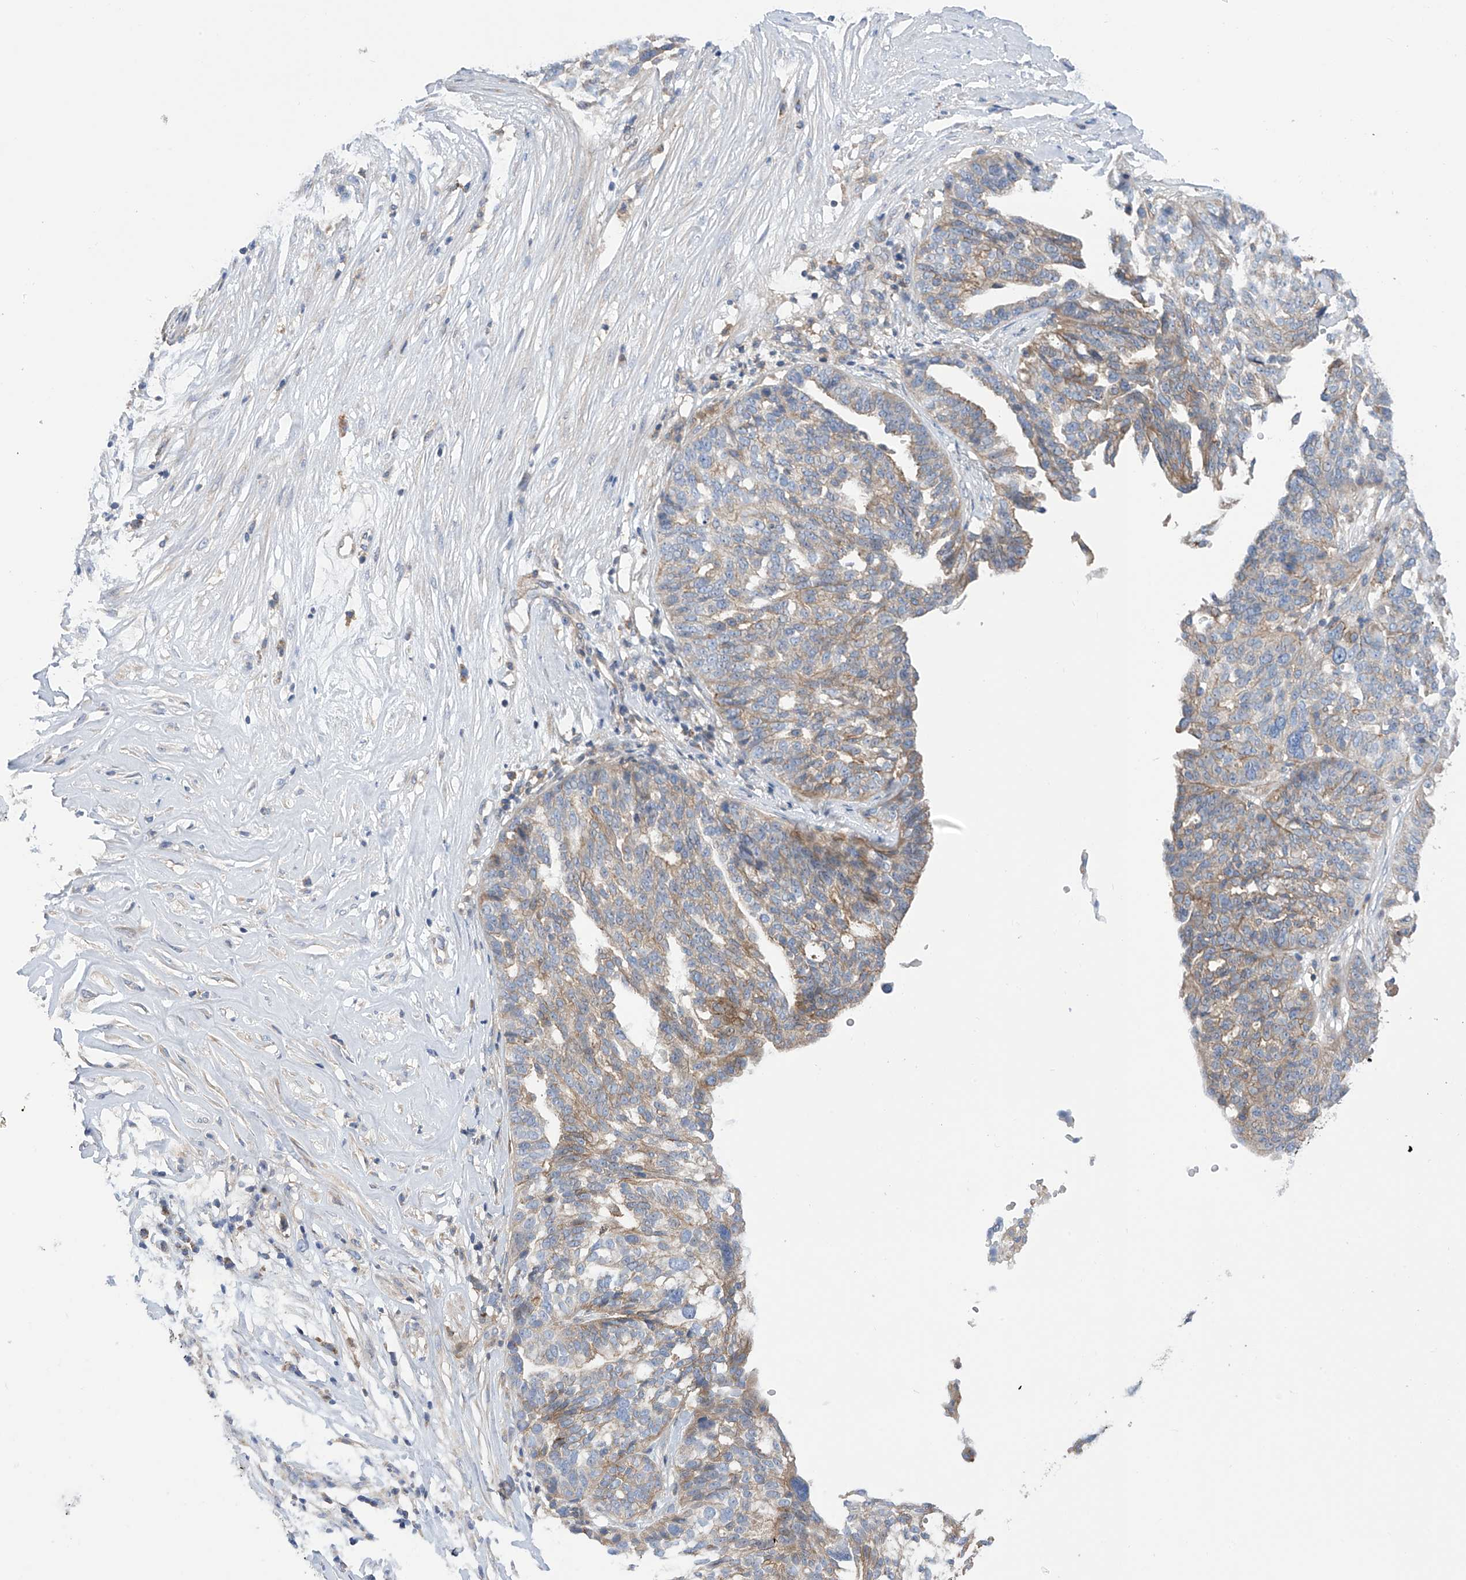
{"staining": {"intensity": "moderate", "quantity": "<25%", "location": "cytoplasmic/membranous"}, "tissue": "ovarian cancer", "cell_type": "Tumor cells", "image_type": "cancer", "snomed": [{"axis": "morphology", "description": "Cystadenocarcinoma, serous, NOS"}, {"axis": "topography", "description": "Ovary"}], "caption": "Ovarian cancer tissue exhibits moderate cytoplasmic/membranous expression in approximately <25% of tumor cells (DAB (3,3'-diaminobenzidine) = brown stain, brightfield microscopy at high magnification).", "gene": "P2RX7", "patient": {"sex": "female", "age": 59}}